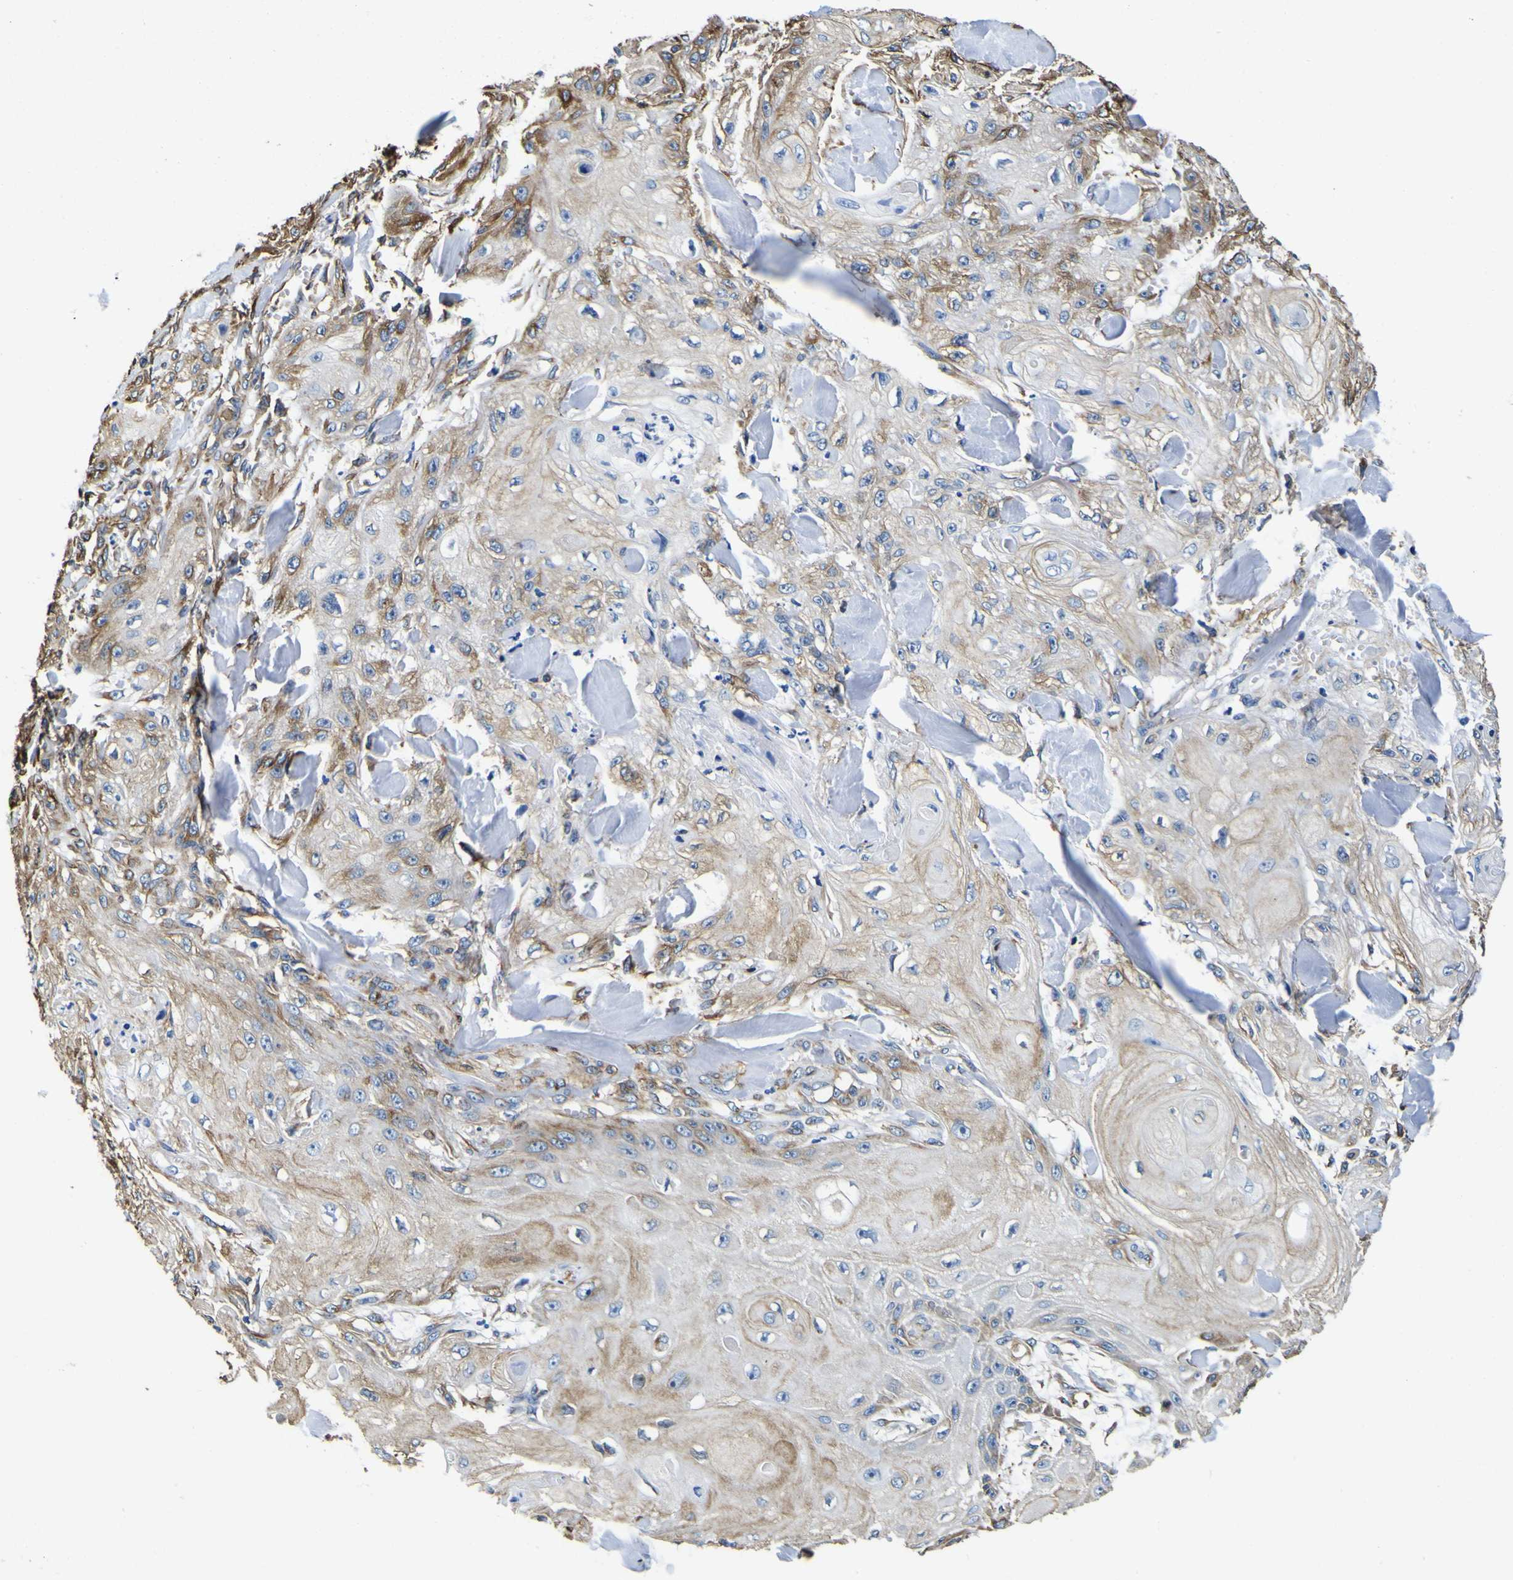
{"staining": {"intensity": "weak", "quantity": ">75%", "location": "cytoplasmic/membranous"}, "tissue": "skin cancer", "cell_type": "Tumor cells", "image_type": "cancer", "snomed": [{"axis": "morphology", "description": "Squamous cell carcinoma, NOS"}, {"axis": "topography", "description": "Skin"}], "caption": "A histopathology image of skin cancer (squamous cell carcinoma) stained for a protein reveals weak cytoplasmic/membranous brown staining in tumor cells.", "gene": "TUBA1B", "patient": {"sex": "male", "age": 74}}